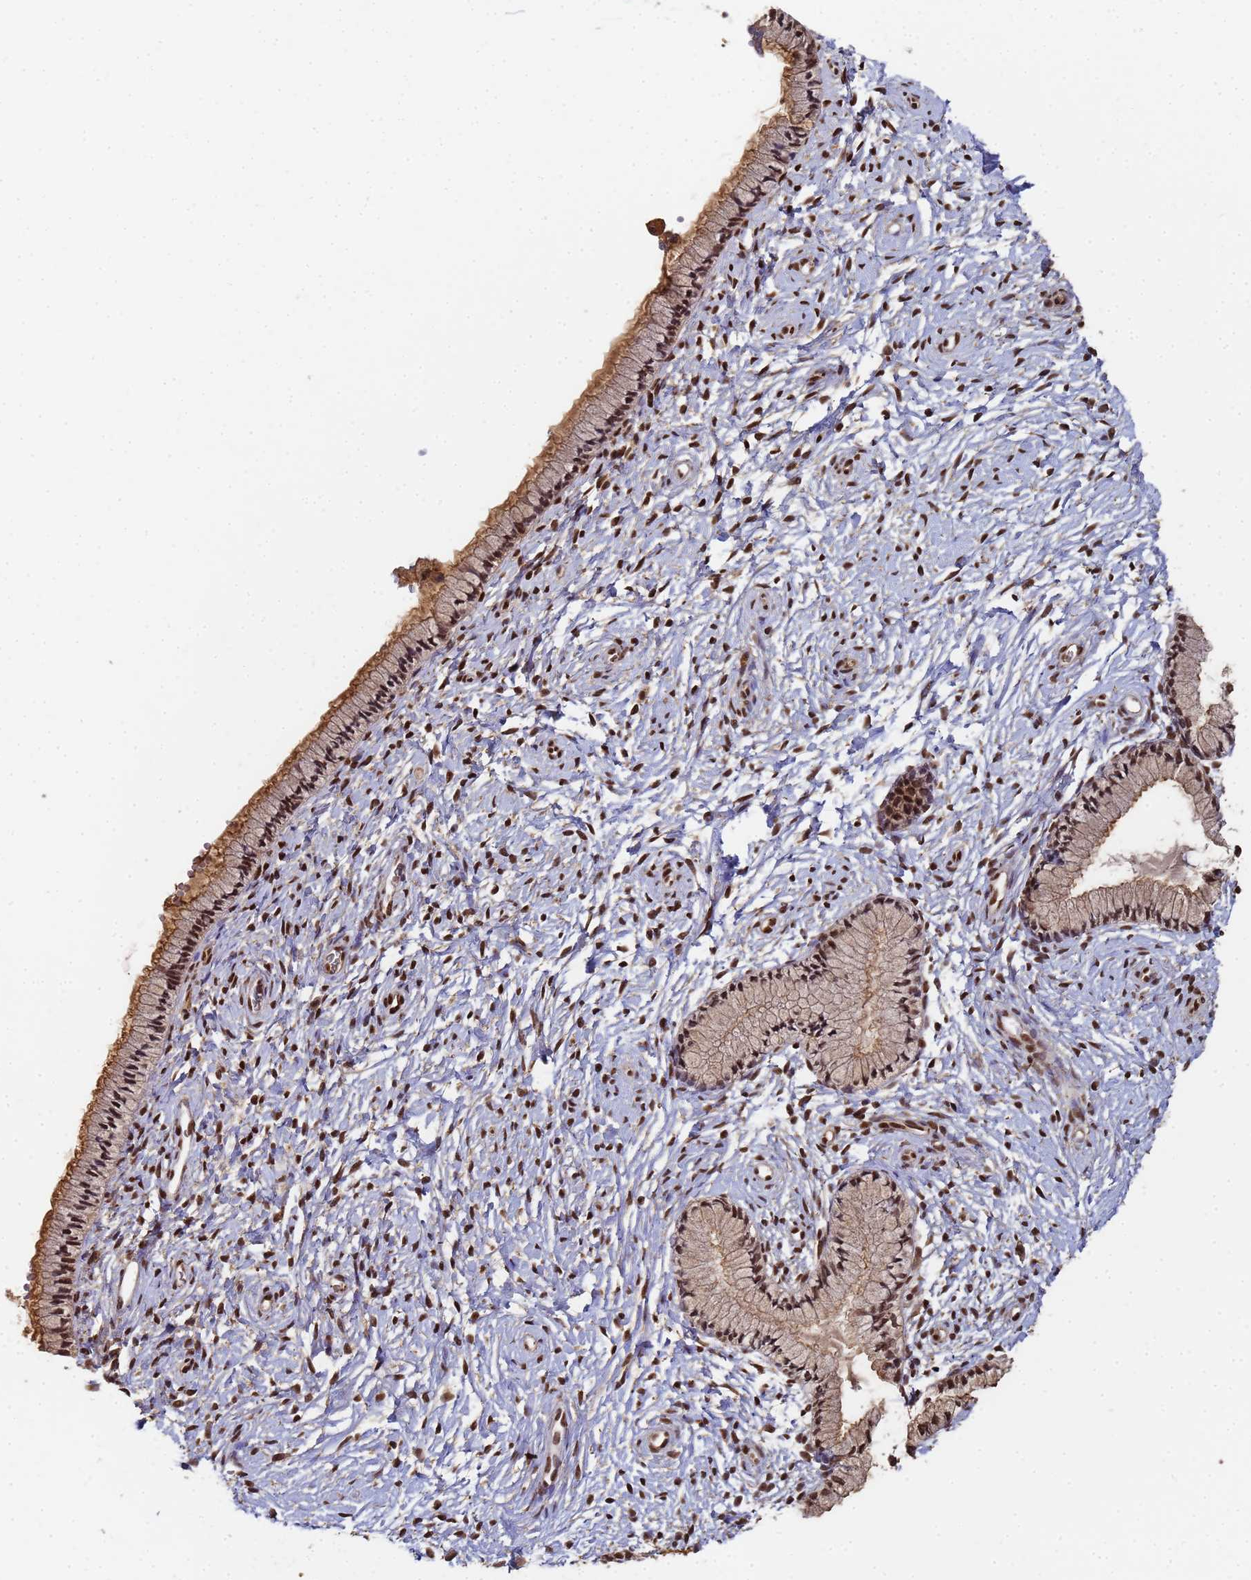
{"staining": {"intensity": "moderate", "quantity": ">75%", "location": "cytoplasmic/membranous,nuclear"}, "tissue": "cervix", "cell_type": "Glandular cells", "image_type": "normal", "snomed": [{"axis": "morphology", "description": "Normal tissue, NOS"}, {"axis": "topography", "description": "Cervix"}], "caption": "Benign cervix shows moderate cytoplasmic/membranous,nuclear staining in about >75% of glandular cells, visualized by immunohistochemistry. Using DAB (brown) and hematoxylin (blue) stains, captured at high magnification using brightfield microscopy.", "gene": "SECISBP2", "patient": {"sex": "female", "age": 33}}